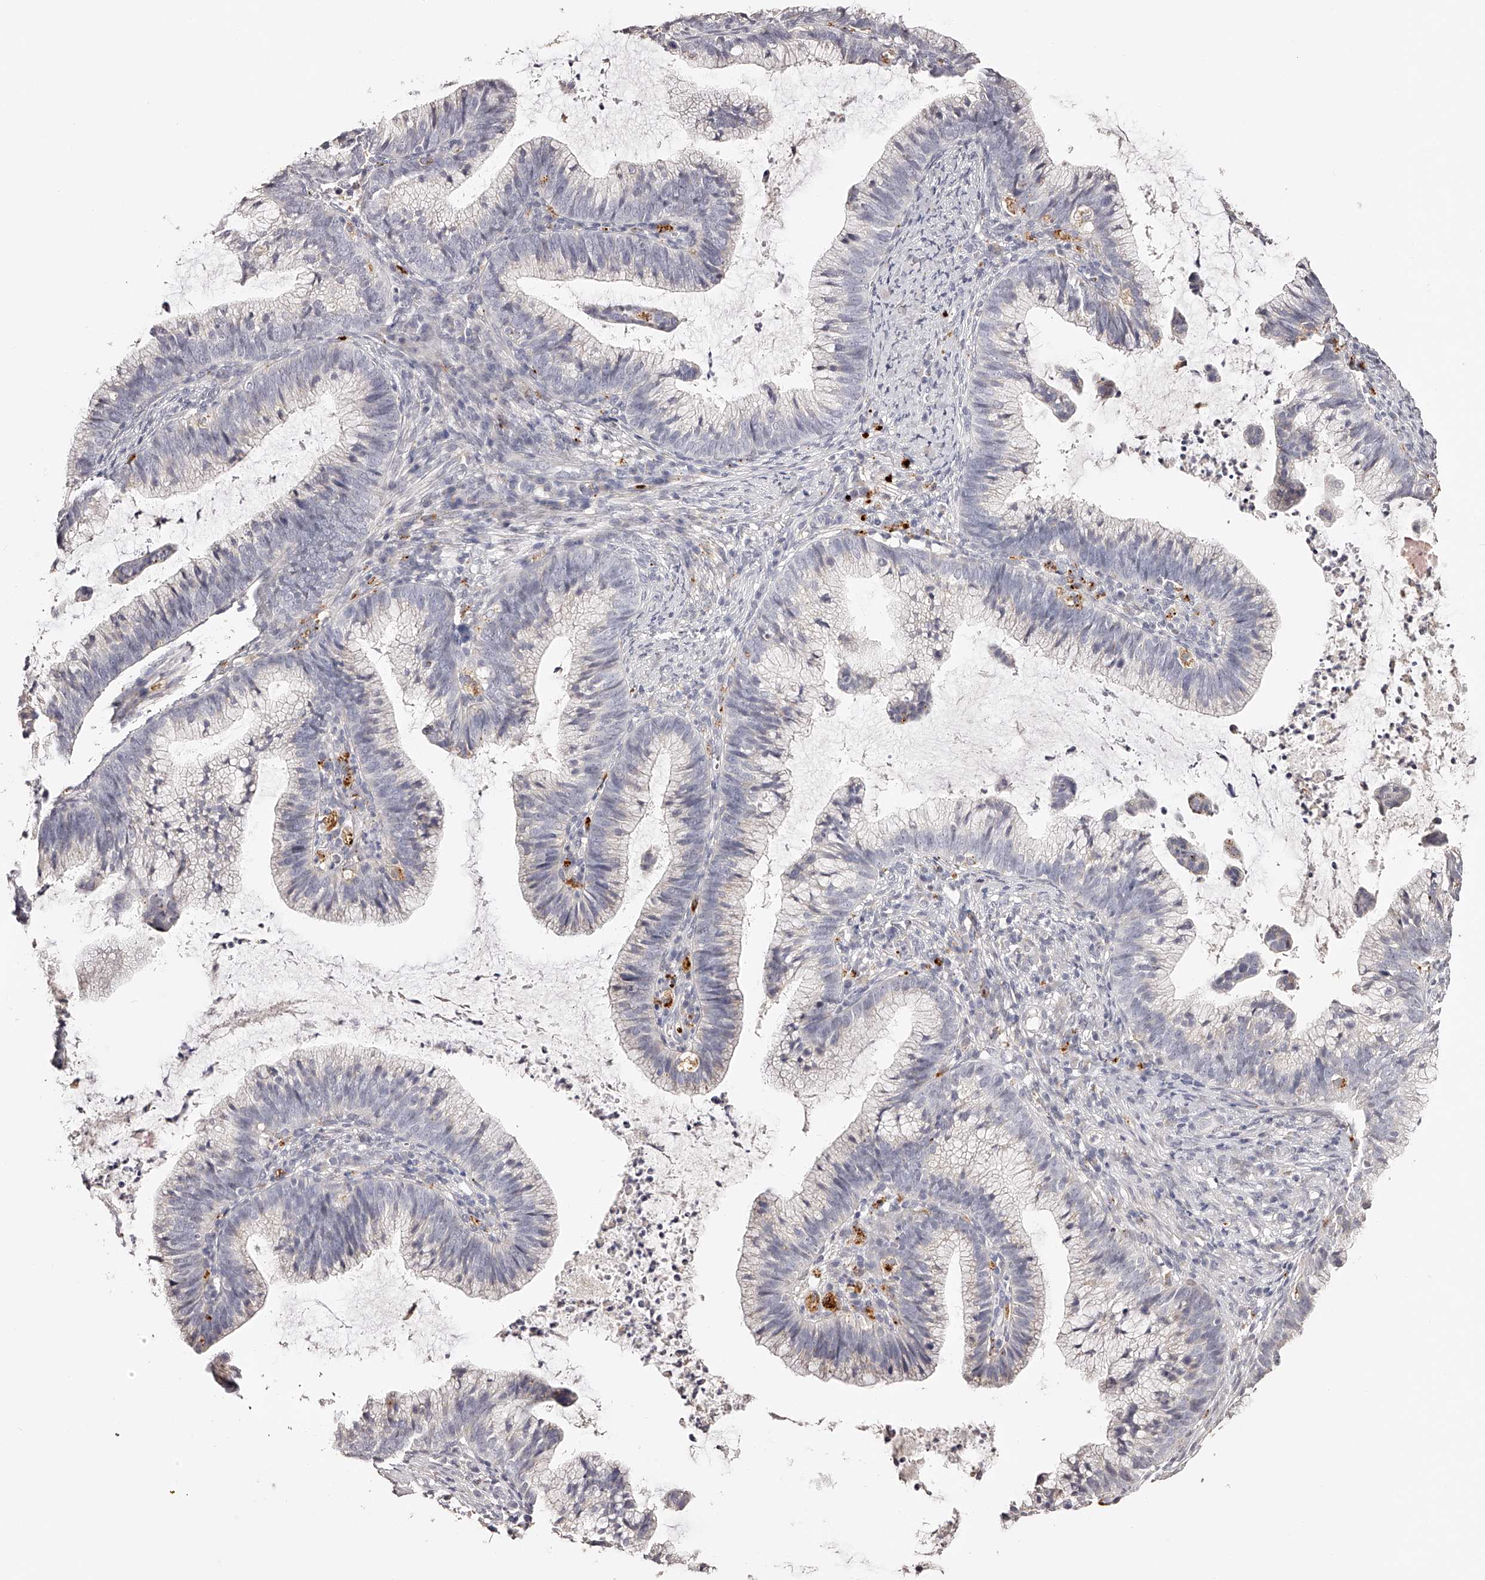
{"staining": {"intensity": "negative", "quantity": "none", "location": "none"}, "tissue": "cervical cancer", "cell_type": "Tumor cells", "image_type": "cancer", "snomed": [{"axis": "morphology", "description": "Adenocarcinoma, NOS"}, {"axis": "topography", "description": "Cervix"}], "caption": "This is a image of immunohistochemistry staining of cervical cancer (adenocarcinoma), which shows no expression in tumor cells.", "gene": "SLC35D3", "patient": {"sex": "female", "age": 36}}